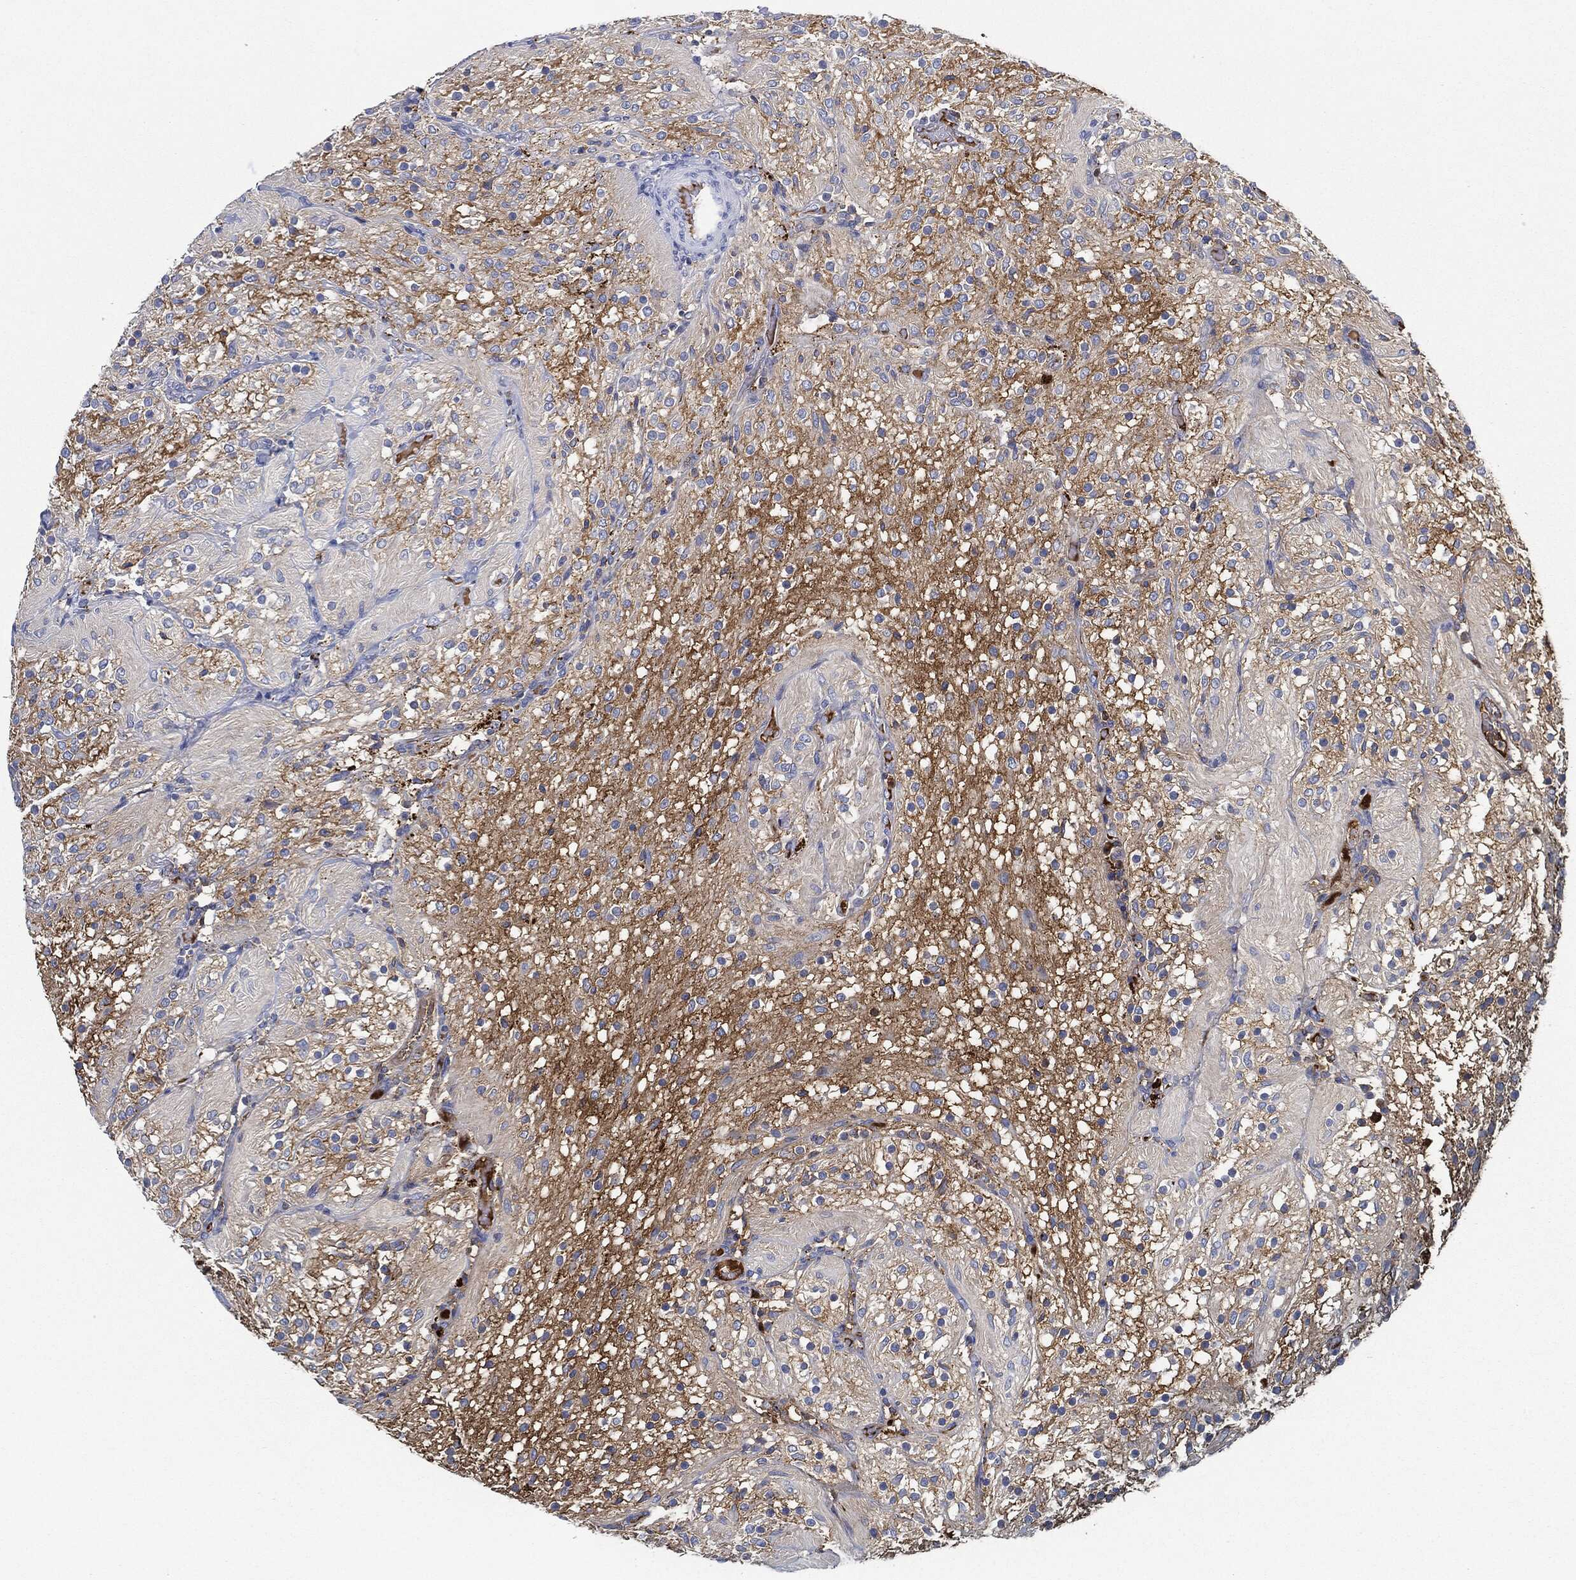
{"staining": {"intensity": "negative", "quantity": "none", "location": "none"}, "tissue": "glioma", "cell_type": "Tumor cells", "image_type": "cancer", "snomed": [{"axis": "morphology", "description": "Glioma, malignant, Low grade"}, {"axis": "topography", "description": "Brain"}], "caption": "IHC image of human glioma stained for a protein (brown), which reveals no expression in tumor cells.", "gene": "IGLV6-57", "patient": {"sex": "male", "age": 3}}